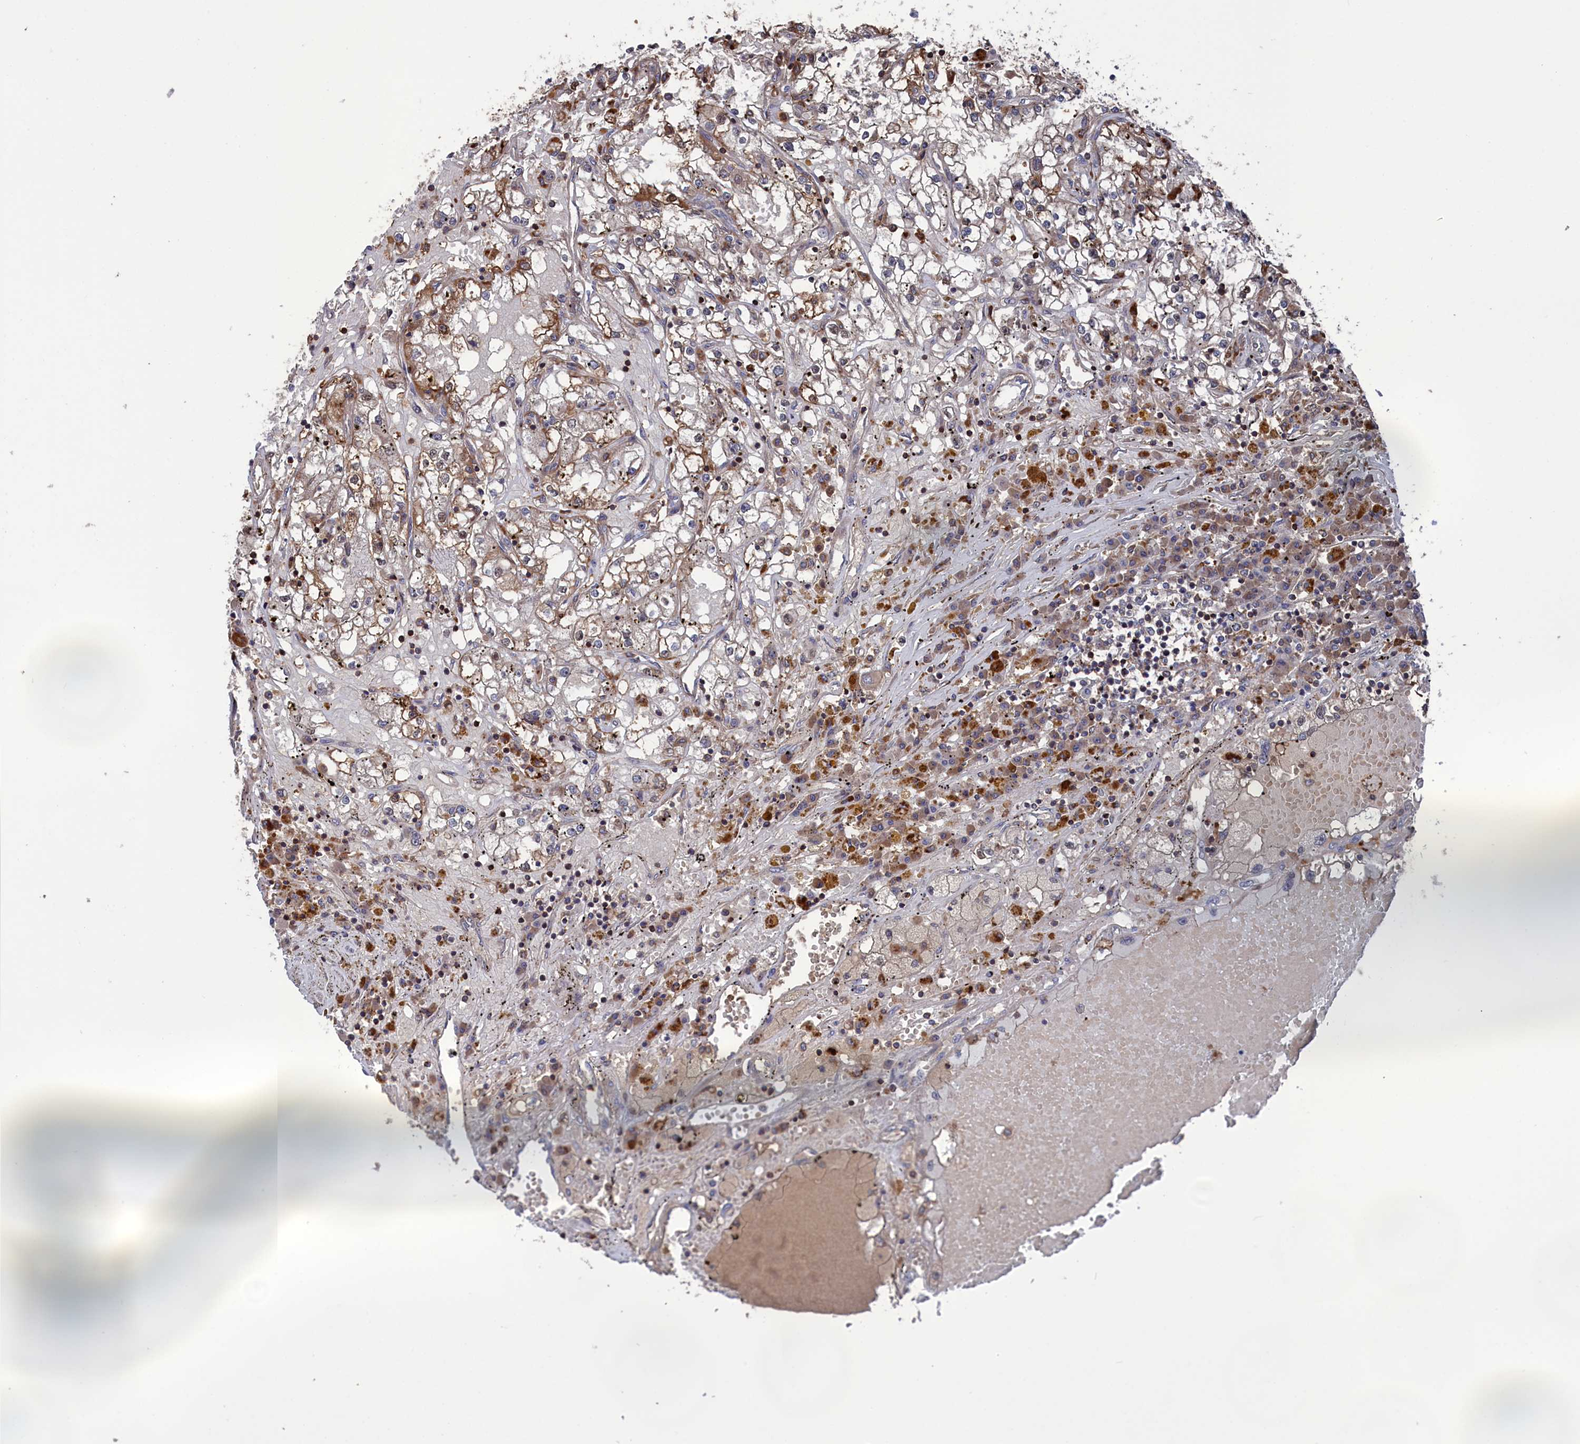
{"staining": {"intensity": "moderate", "quantity": "25%-75%", "location": "cytoplasmic/membranous"}, "tissue": "renal cancer", "cell_type": "Tumor cells", "image_type": "cancer", "snomed": [{"axis": "morphology", "description": "Adenocarcinoma, NOS"}, {"axis": "topography", "description": "Kidney"}], "caption": "Moderate cytoplasmic/membranous staining is present in about 25%-75% of tumor cells in renal adenocarcinoma.", "gene": "PLA2G15", "patient": {"sex": "male", "age": 56}}